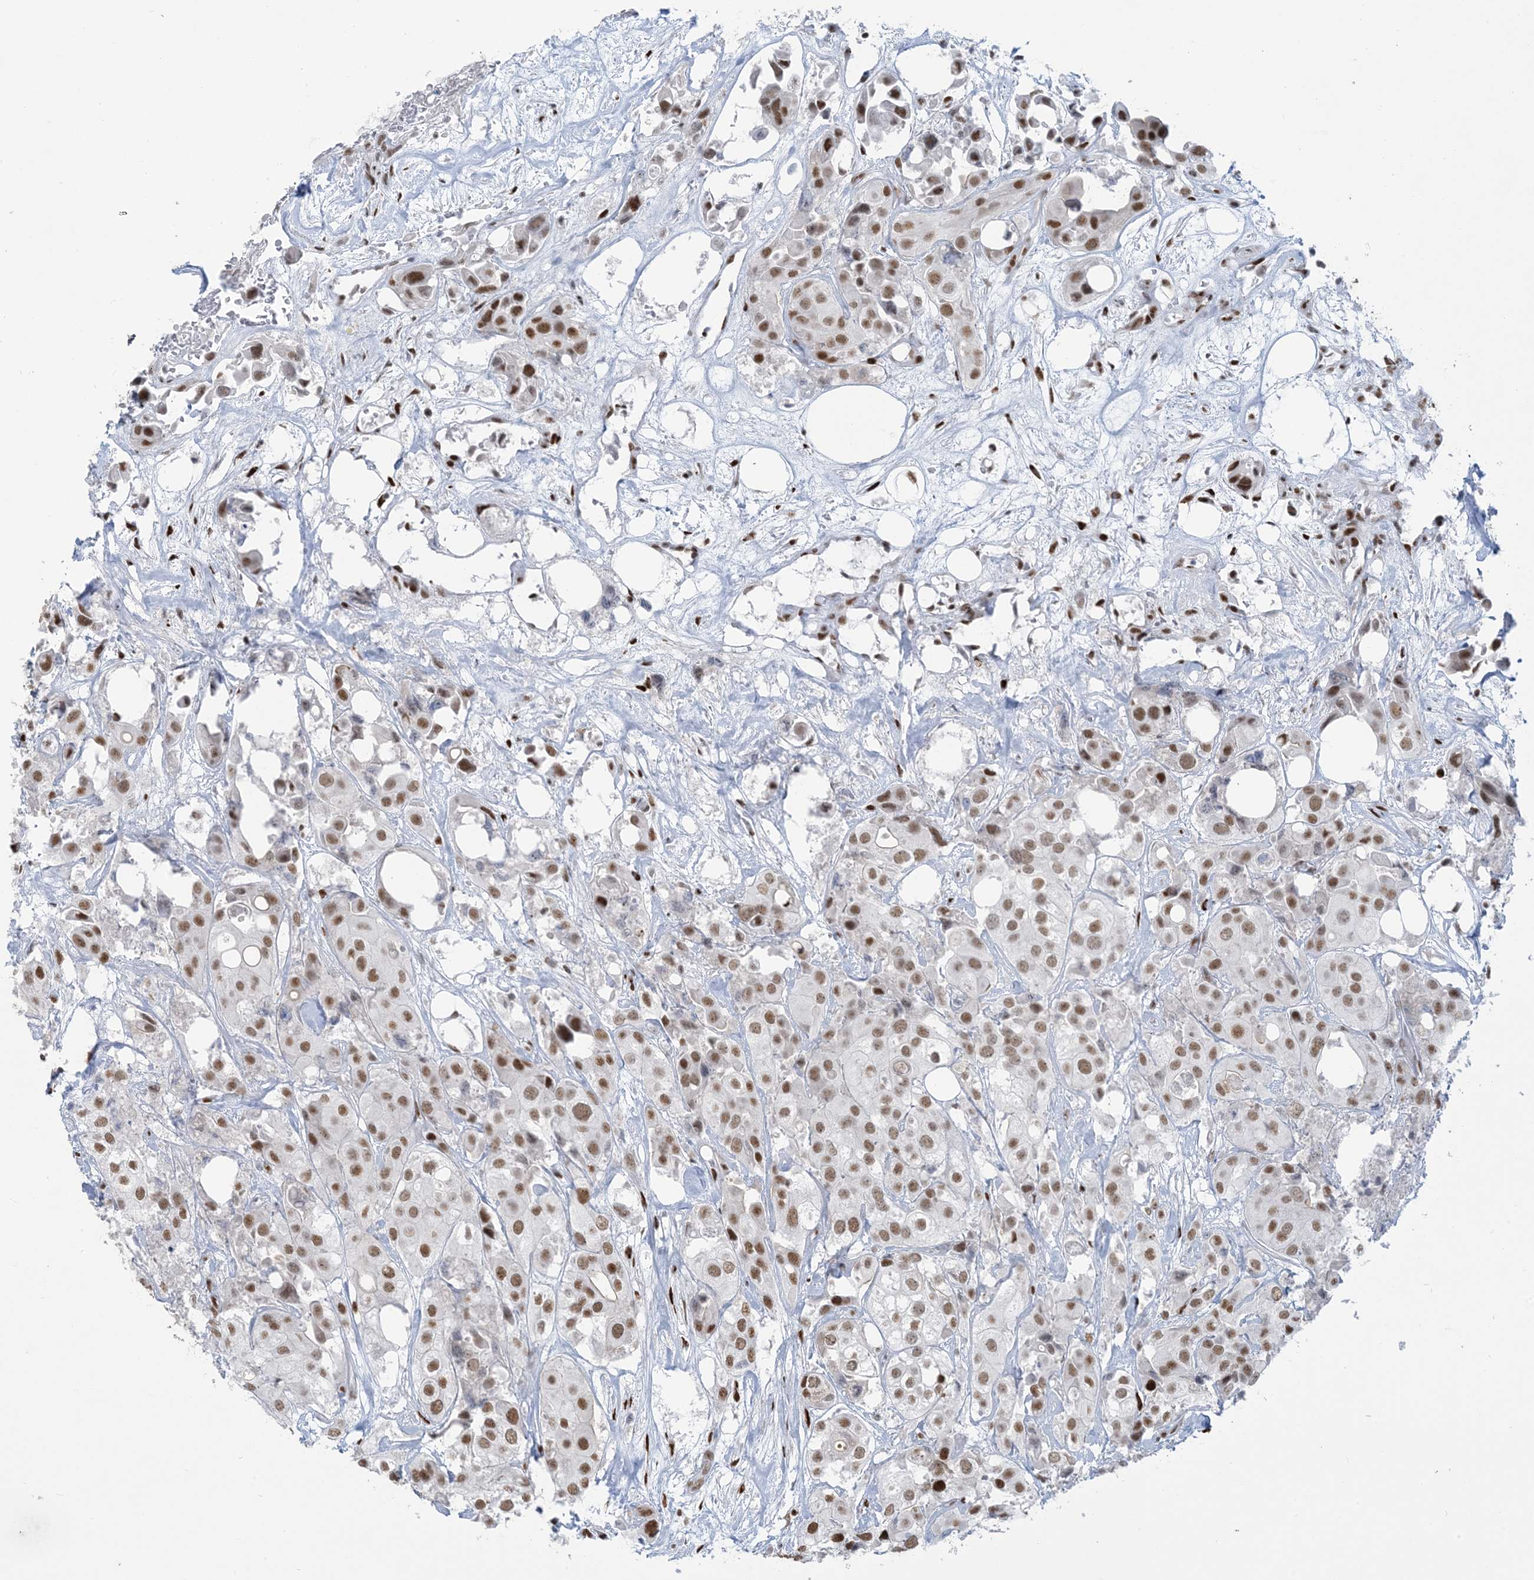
{"staining": {"intensity": "moderate", "quantity": ">75%", "location": "nuclear"}, "tissue": "urothelial cancer", "cell_type": "Tumor cells", "image_type": "cancer", "snomed": [{"axis": "morphology", "description": "Urothelial carcinoma, High grade"}, {"axis": "topography", "description": "Urinary bladder"}], "caption": "Urothelial cancer stained with DAB (3,3'-diaminobenzidine) immunohistochemistry (IHC) displays medium levels of moderate nuclear expression in approximately >75% of tumor cells.", "gene": "STAG1", "patient": {"sex": "male", "age": 64}}